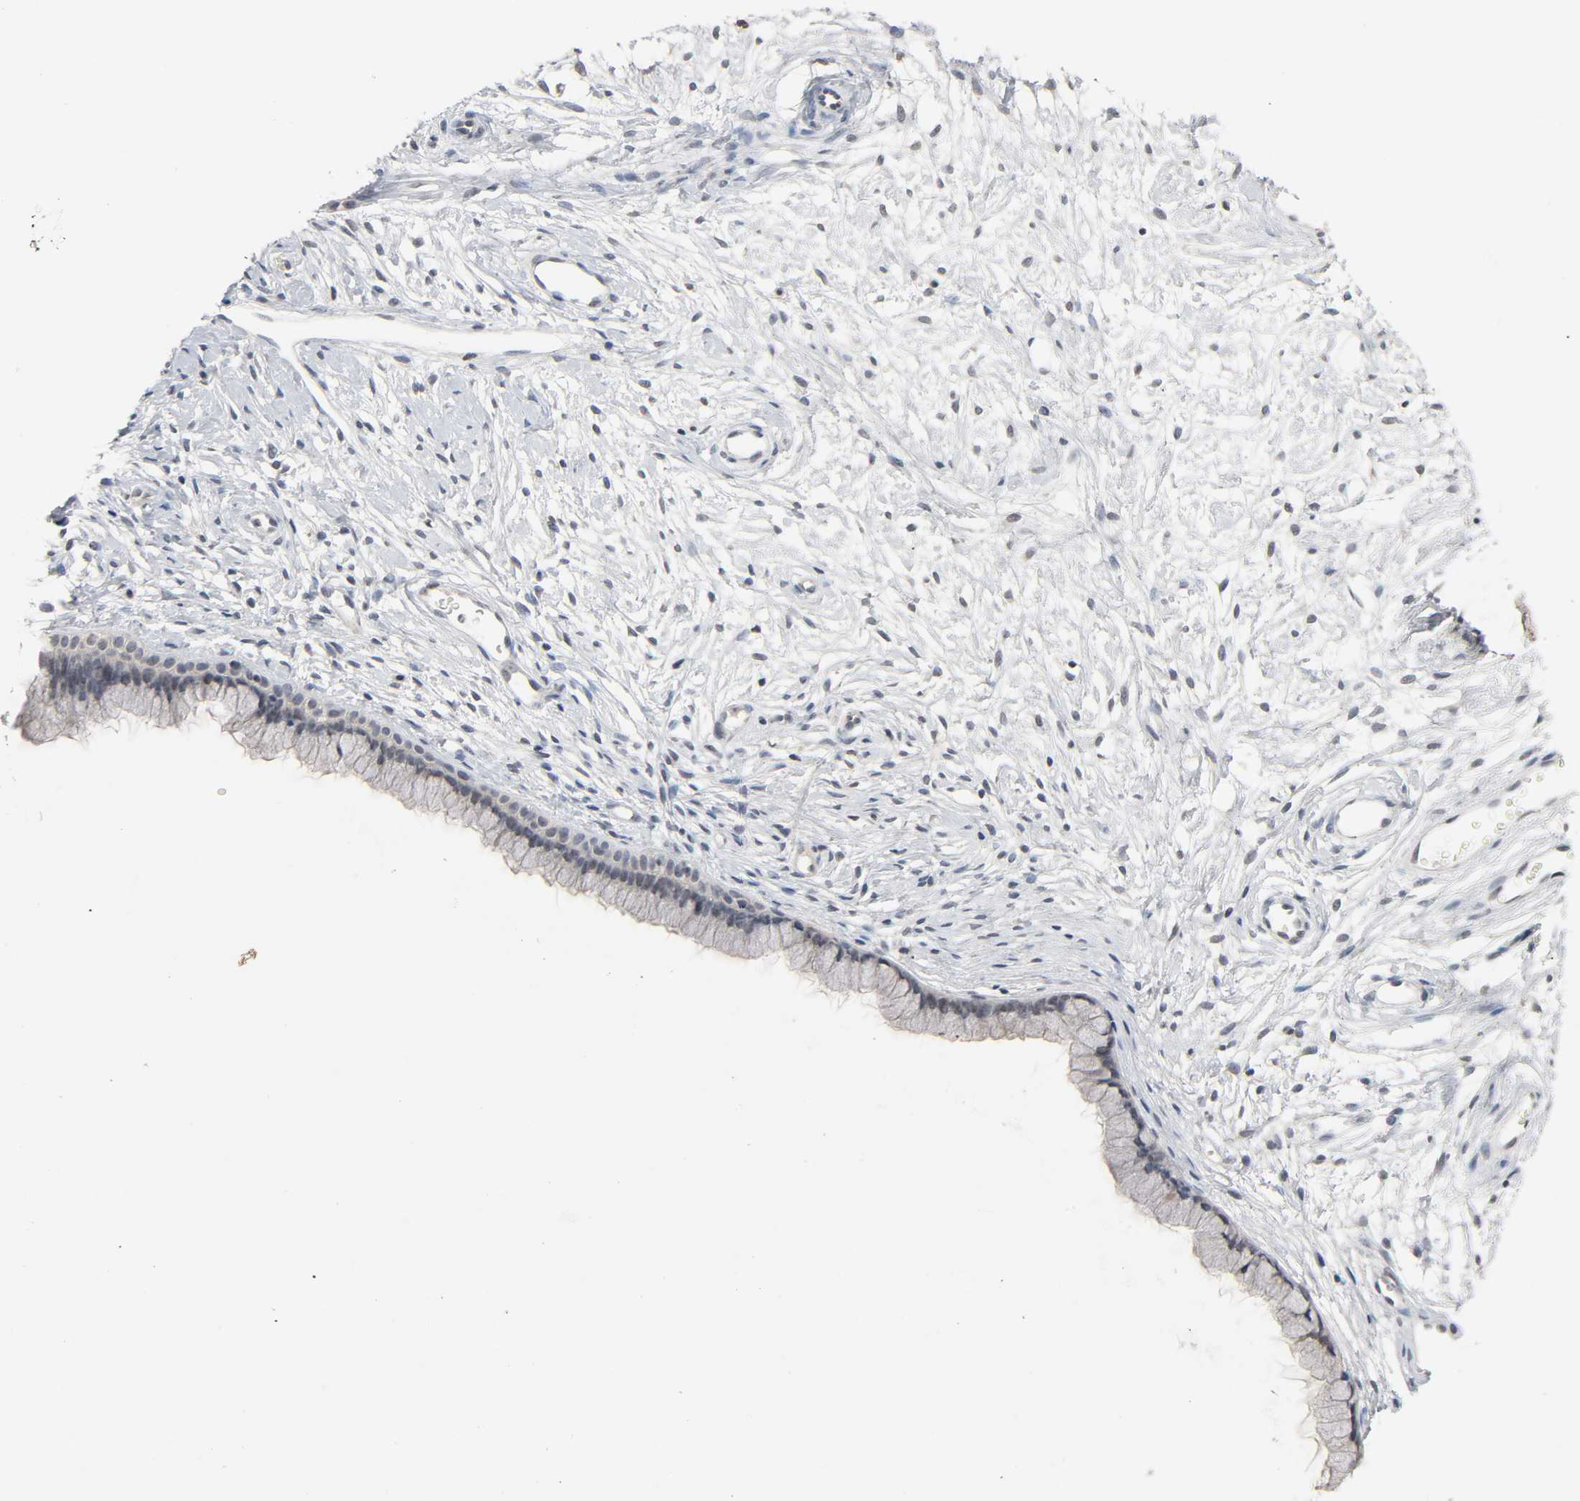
{"staining": {"intensity": "weak", "quantity": "<25%", "location": "nuclear"}, "tissue": "cervix", "cell_type": "Glandular cells", "image_type": "normal", "snomed": [{"axis": "morphology", "description": "Normal tissue, NOS"}, {"axis": "topography", "description": "Cervix"}], "caption": "Immunohistochemical staining of unremarkable cervix demonstrates no significant positivity in glandular cells.", "gene": "MAPKAPK5", "patient": {"sex": "female", "age": 39}}